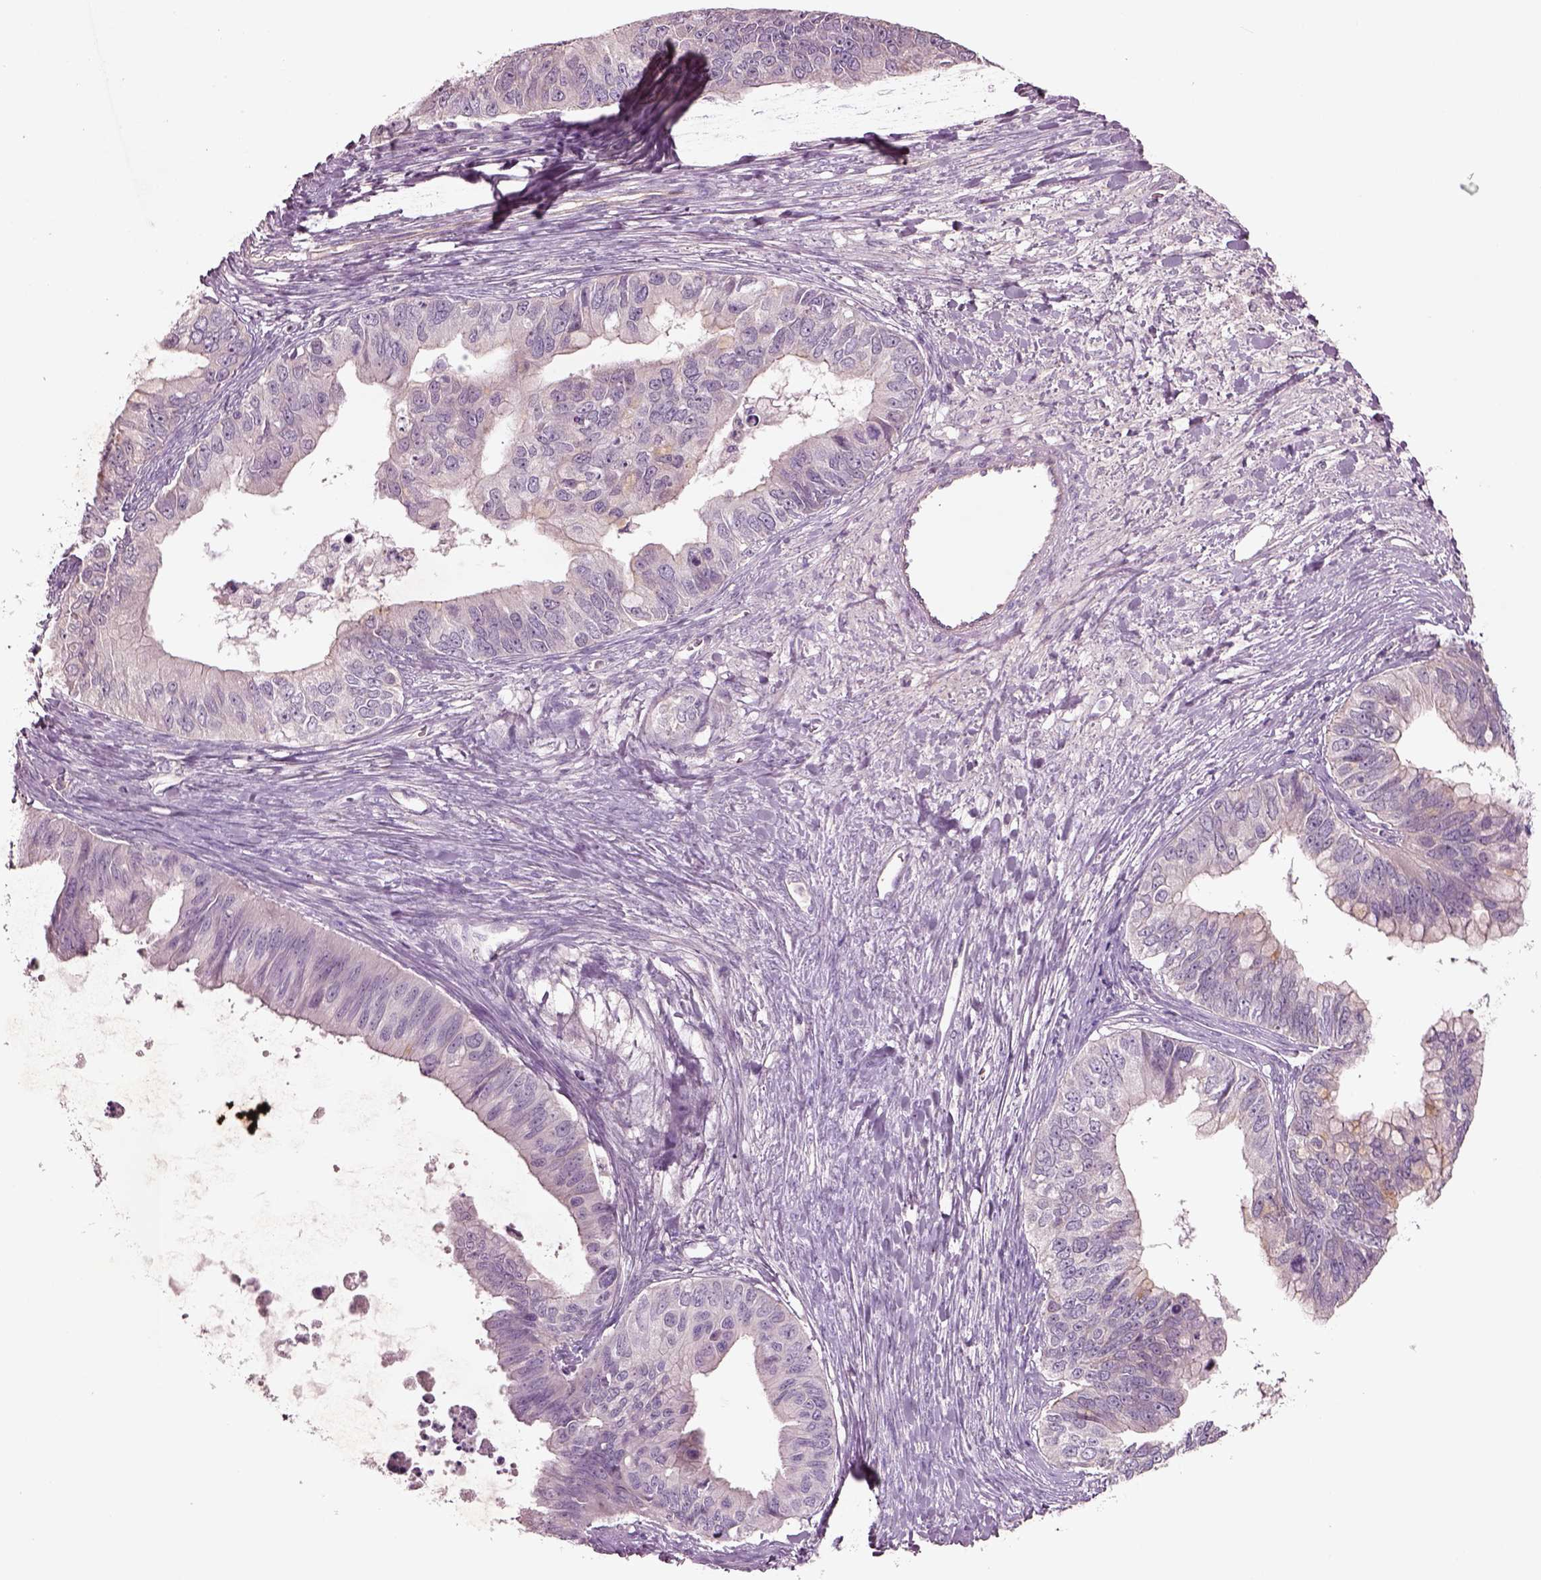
{"staining": {"intensity": "negative", "quantity": "none", "location": "none"}, "tissue": "ovarian cancer", "cell_type": "Tumor cells", "image_type": "cancer", "snomed": [{"axis": "morphology", "description": "Cystadenocarcinoma, mucinous, NOS"}, {"axis": "topography", "description": "Ovary"}], "caption": "Tumor cells are negative for protein expression in human ovarian mucinous cystadenocarcinoma.", "gene": "DUOXA2", "patient": {"sex": "female", "age": 76}}